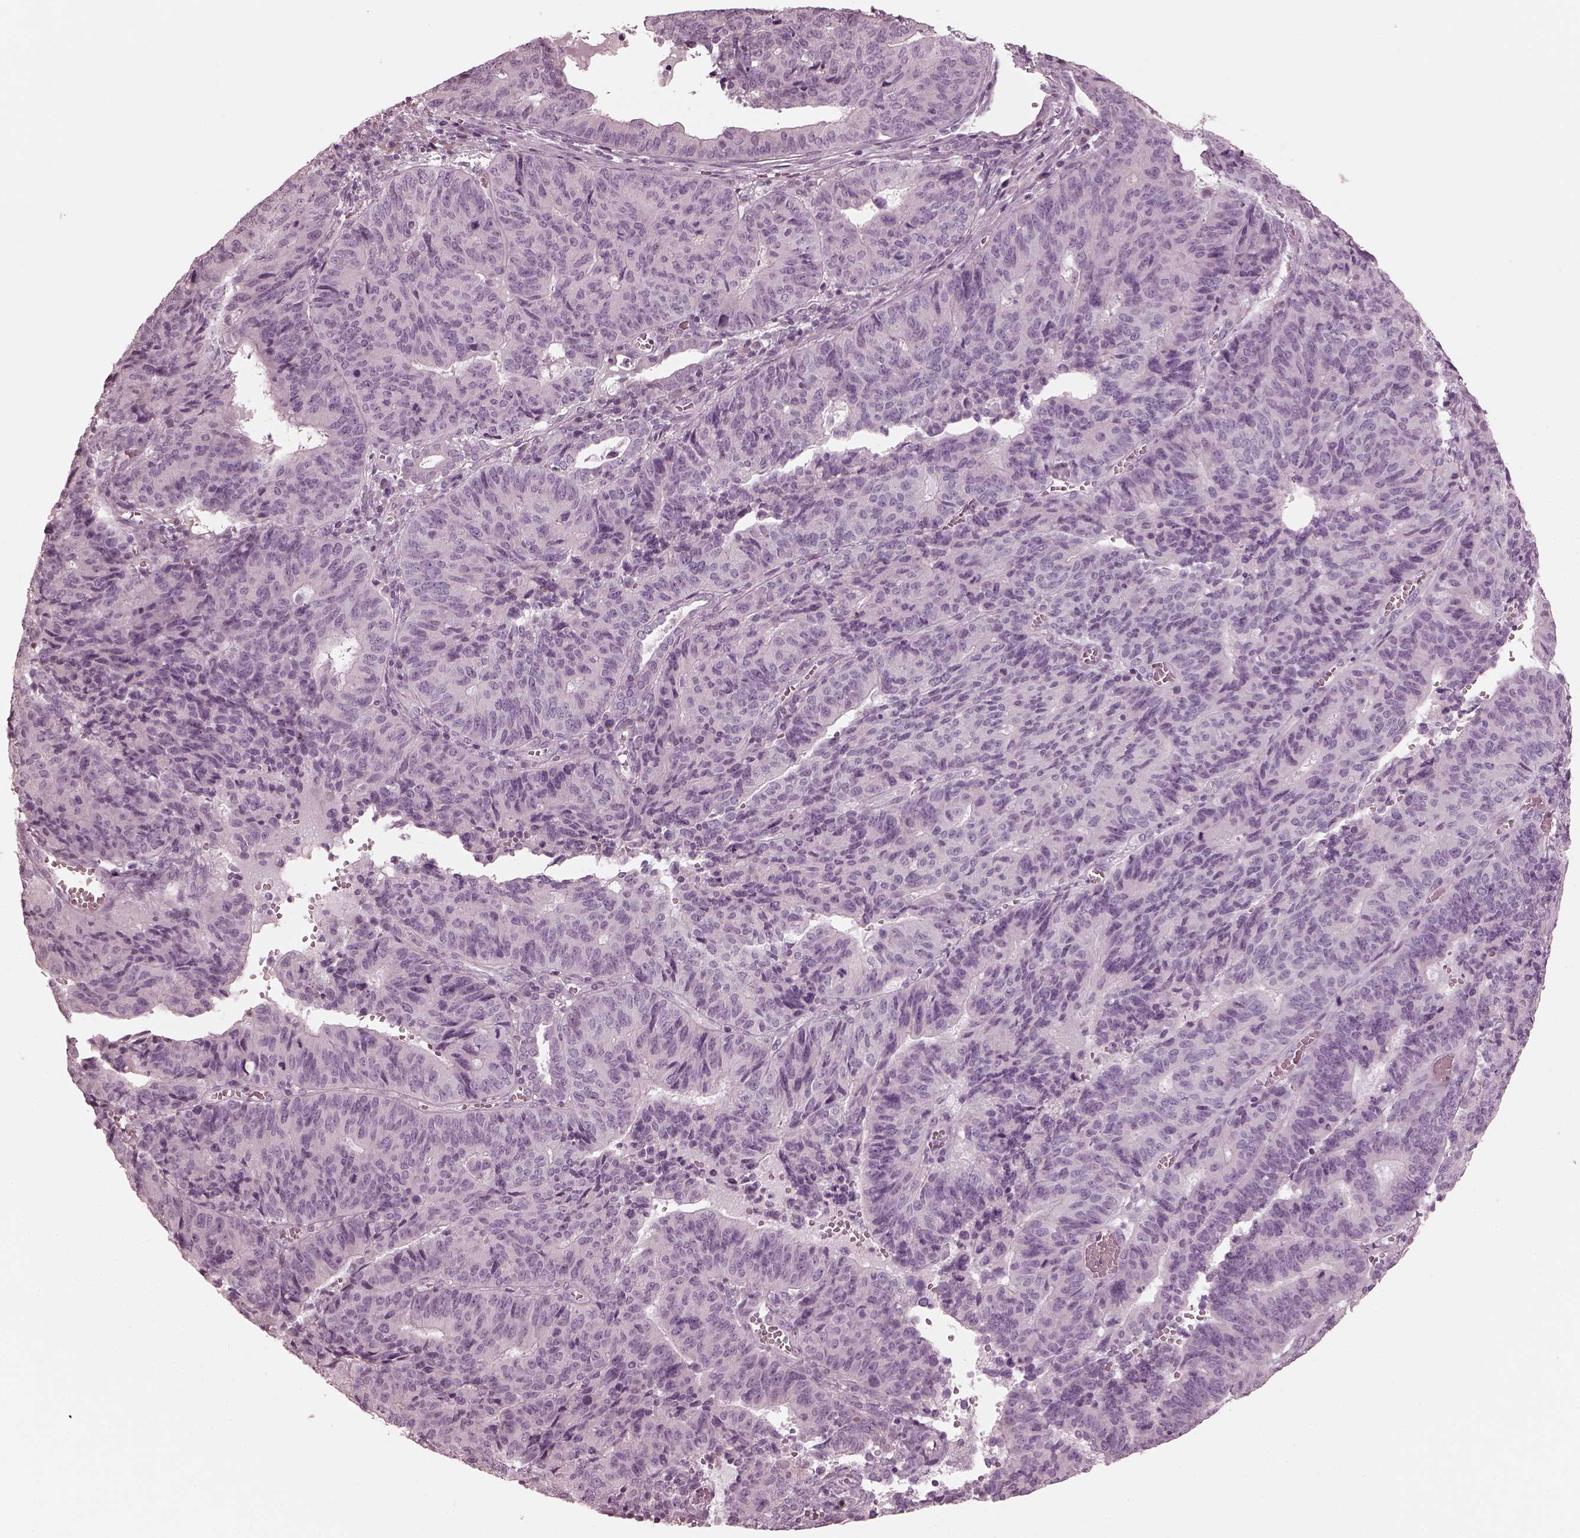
{"staining": {"intensity": "negative", "quantity": "none", "location": "none"}, "tissue": "endometrial cancer", "cell_type": "Tumor cells", "image_type": "cancer", "snomed": [{"axis": "morphology", "description": "Adenocarcinoma, NOS"}, {"axis": "topography", "description": "Endometrium"}], "caption": "Immunohistochemistry (IHC) histopathology image of adenocarcinoma (endometrial) stained for a protein (brown), which exhibits no staining in tumor cells.", "gene": "SAXO2", "patient": {"sex": "female", "age": 65}}